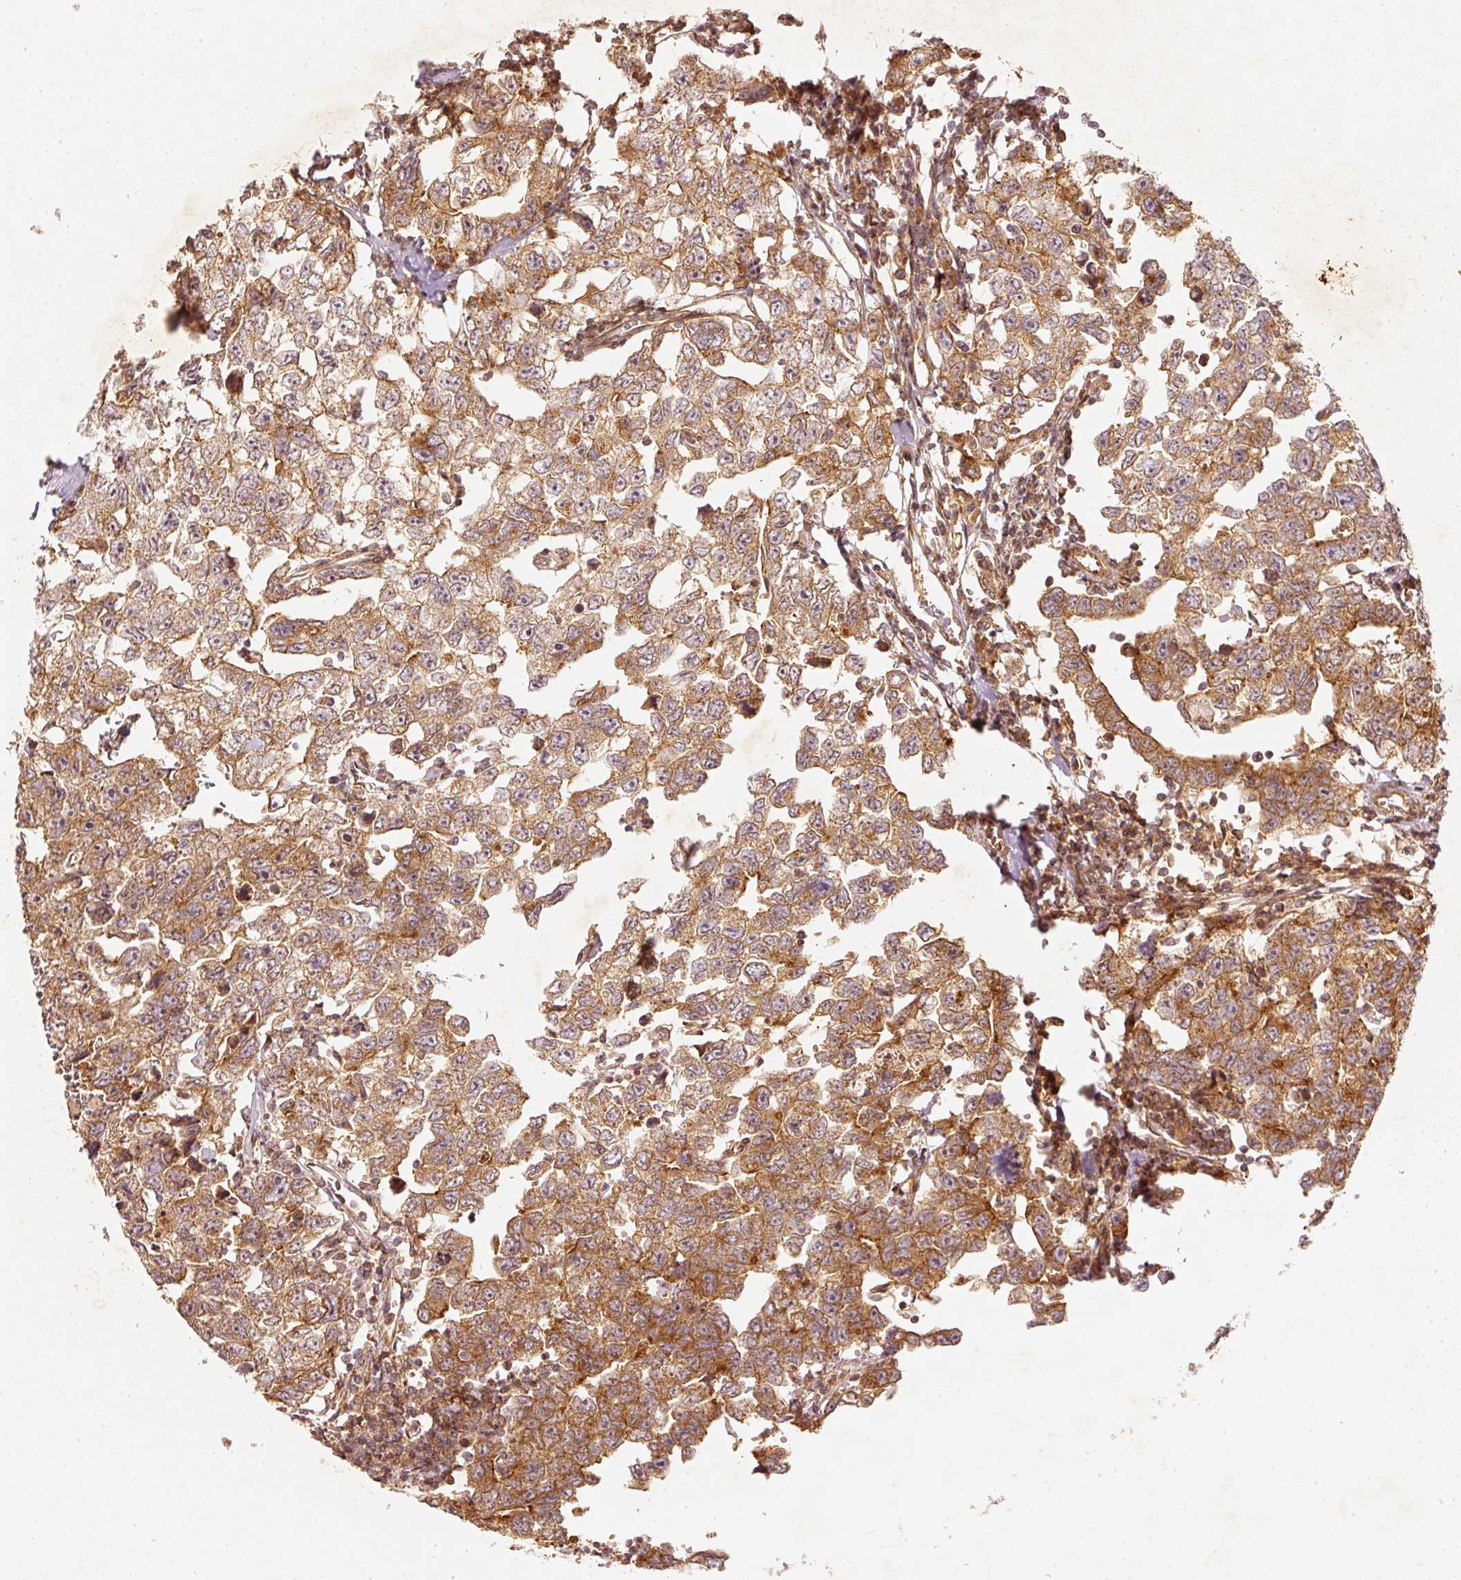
{"staining": {"intensity": "moderate", "quantity": ">75%", "location": "cytoplasmic/membranous"}, "tissue": "testis cancer", "cell_type": "Tumor cells", "image_type": "cancer", "snomed": [{"axis": "morphology", "description": "Carcinoma, Embryonal, NOS"}, {"axis": "topography", "description": "Testis"}], "caption": "High-magnification brightfield microscopy of embryonal carcinoma (testis) stained with DAB (3,3'-diaminobenzidine) (brown) and counterstained with hematoxylin (blue). tumor cells exhibit moderate cytoplasmic/membranous expression is appreciated in about>75% of cells.", "gene": "ZNF580", "patient": {"sex": "male", "age": 22}}